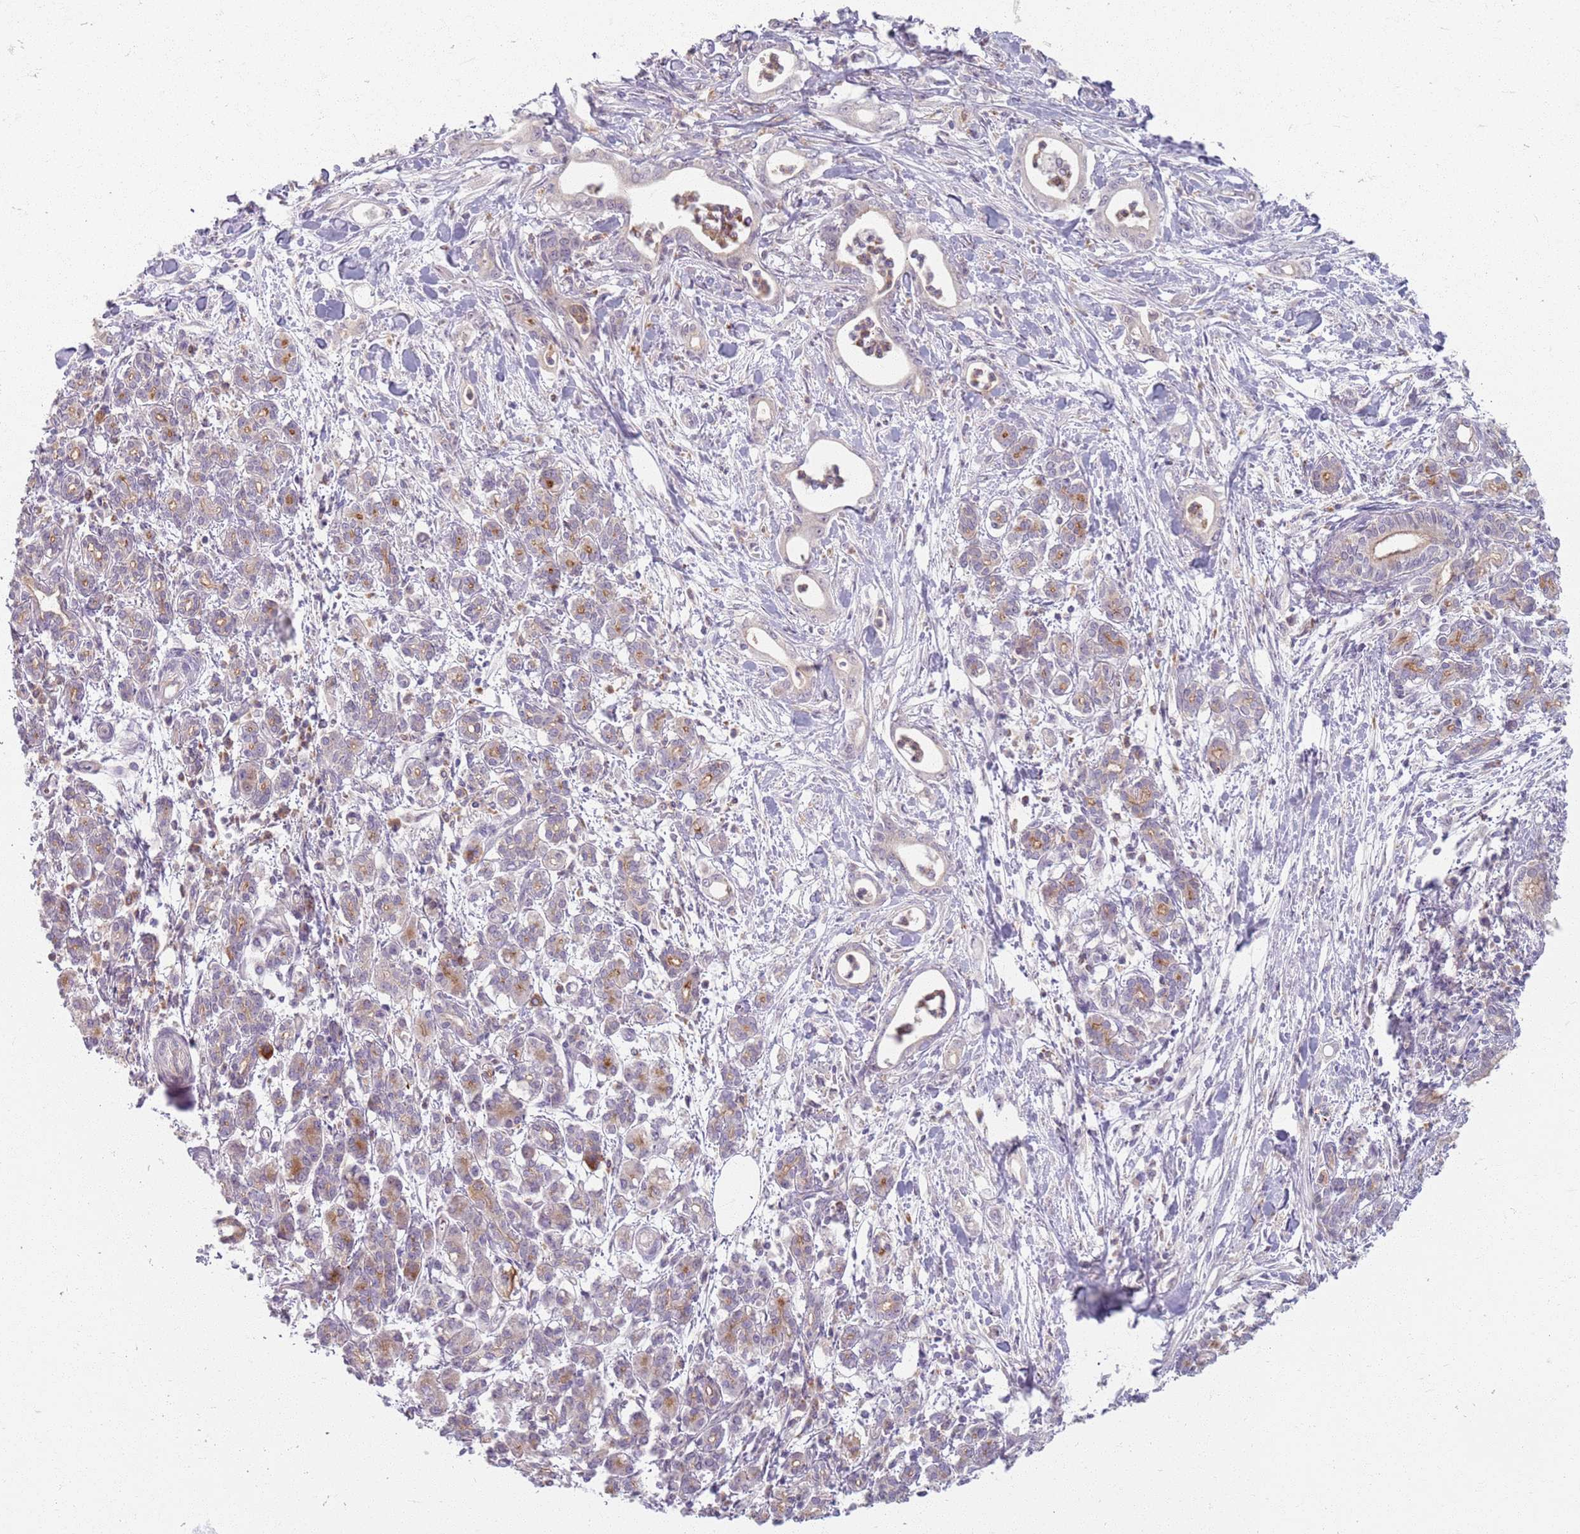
{"staining": {"intensity": "negative", "quantity": "none", "location": "none"}, "tissue": "pancreatic cancer", "cell_type": "Tumor cells", "image_type": "cancer", "snomed": [{"axis": "morphology", "description": "Adenocarcinoma, NOS"}, {"axis": "topography", "description": "Pancreas"}], "caption": "An IHC image of adenocarcinoma (pancreatic) is shown. There is no staining in tumor cells of adenocarcinoma (pancreatic). (DAB IHC, high magnification).", "gene": "ZDHHC2", "patient": {"sex": "female", "age": 55}}